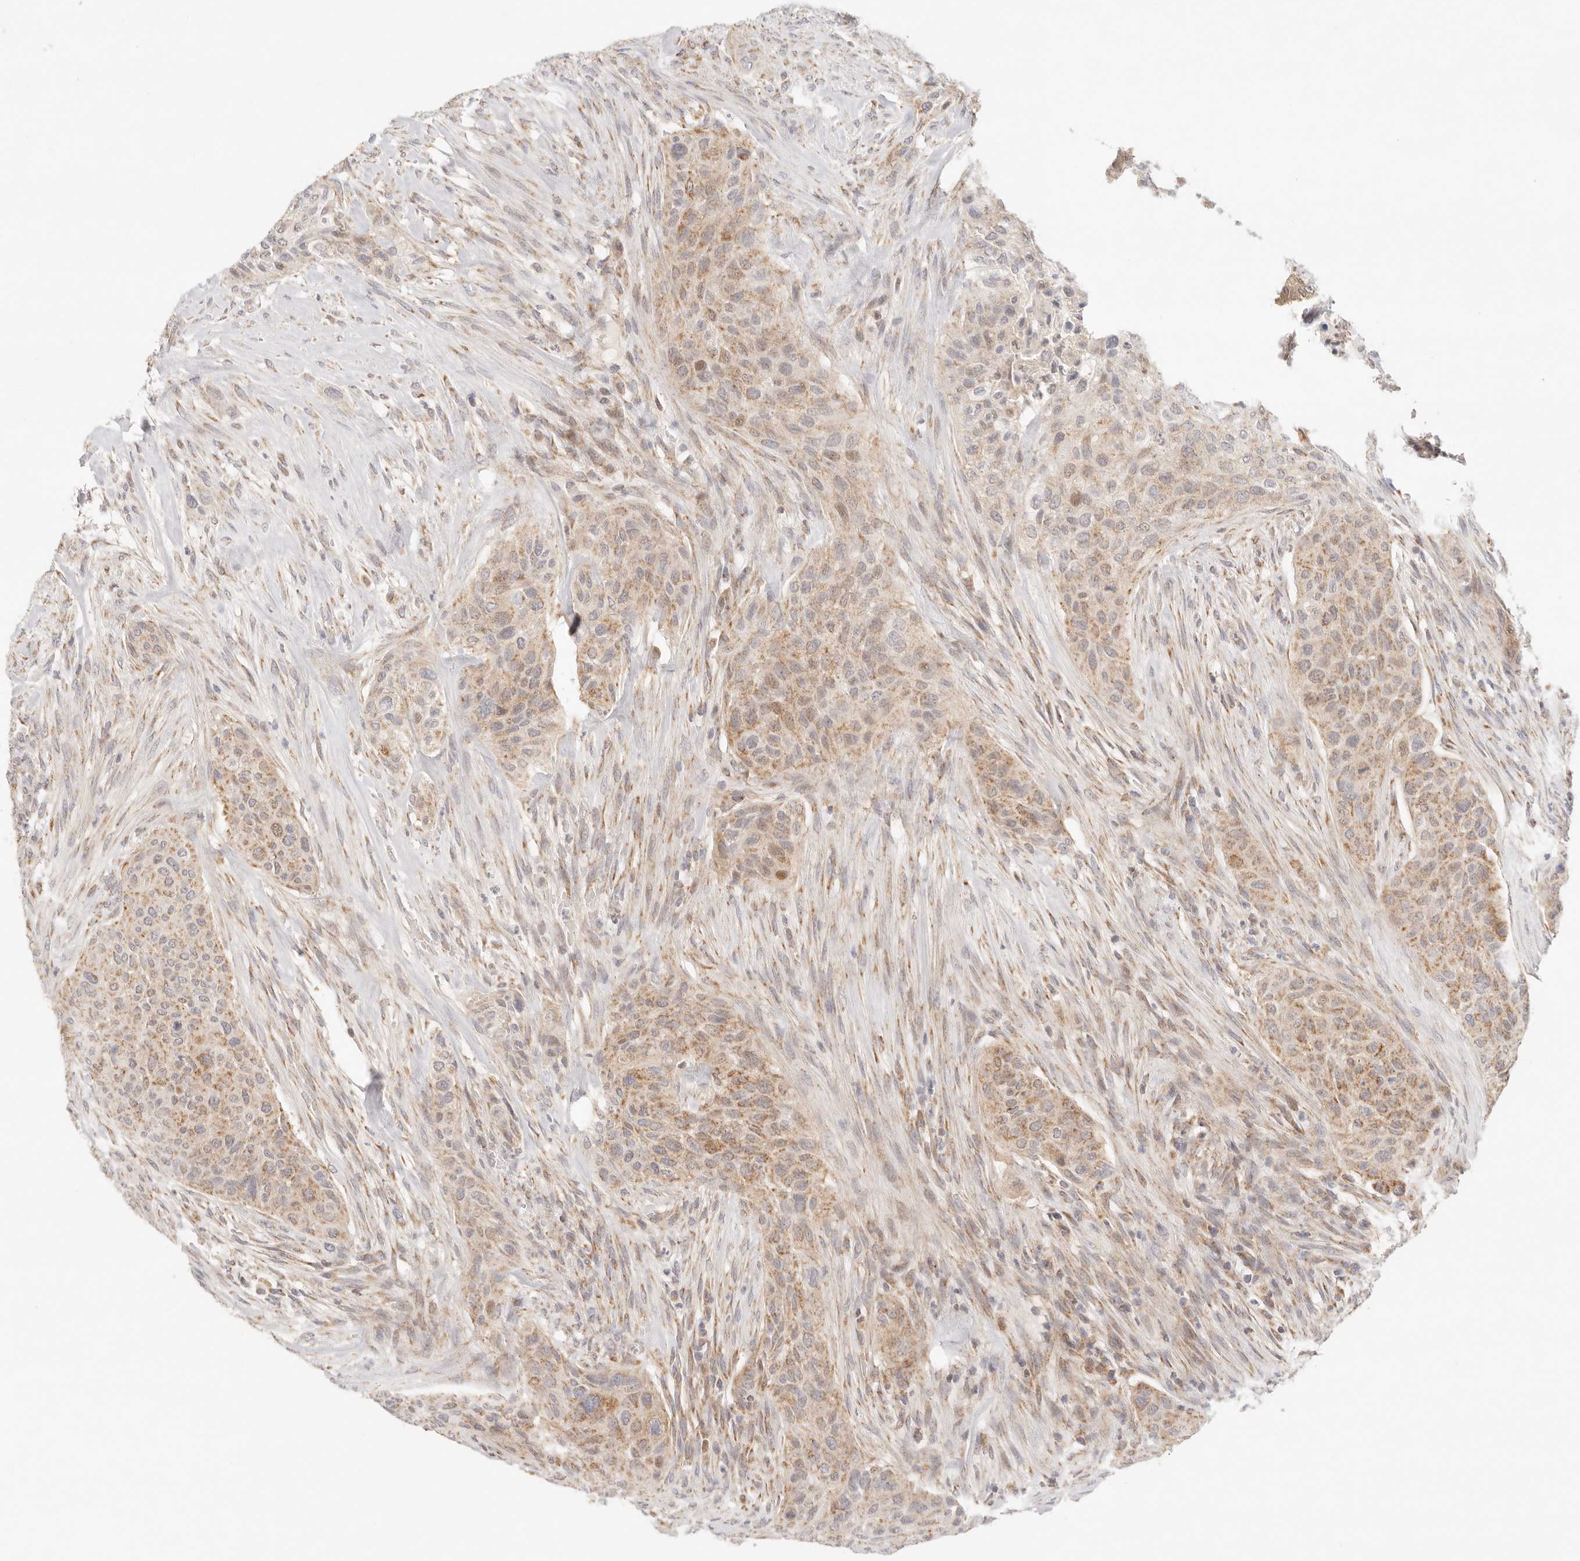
{"staining": {"intensity": "moderate", "quantity": "25%-75%", "location": "cytoplasmic/membranous"}, "tissue": "urothelial cancer", "cell_type": "Tumor cells", "image_type": "cancer", "snomed": [{"axis": "morphology", "description": "Urothelial carcinoma, High grade"}, {"axis": "topography", "description": "Urinary bladder"}], "caption": "A histopathology image of urothelial cancer stained for a protein displays moderate cytoplasmic/membranous brown staining in tumor cells.", "gene": "COA6", "patient": {"sex": "male", "age": 35}}